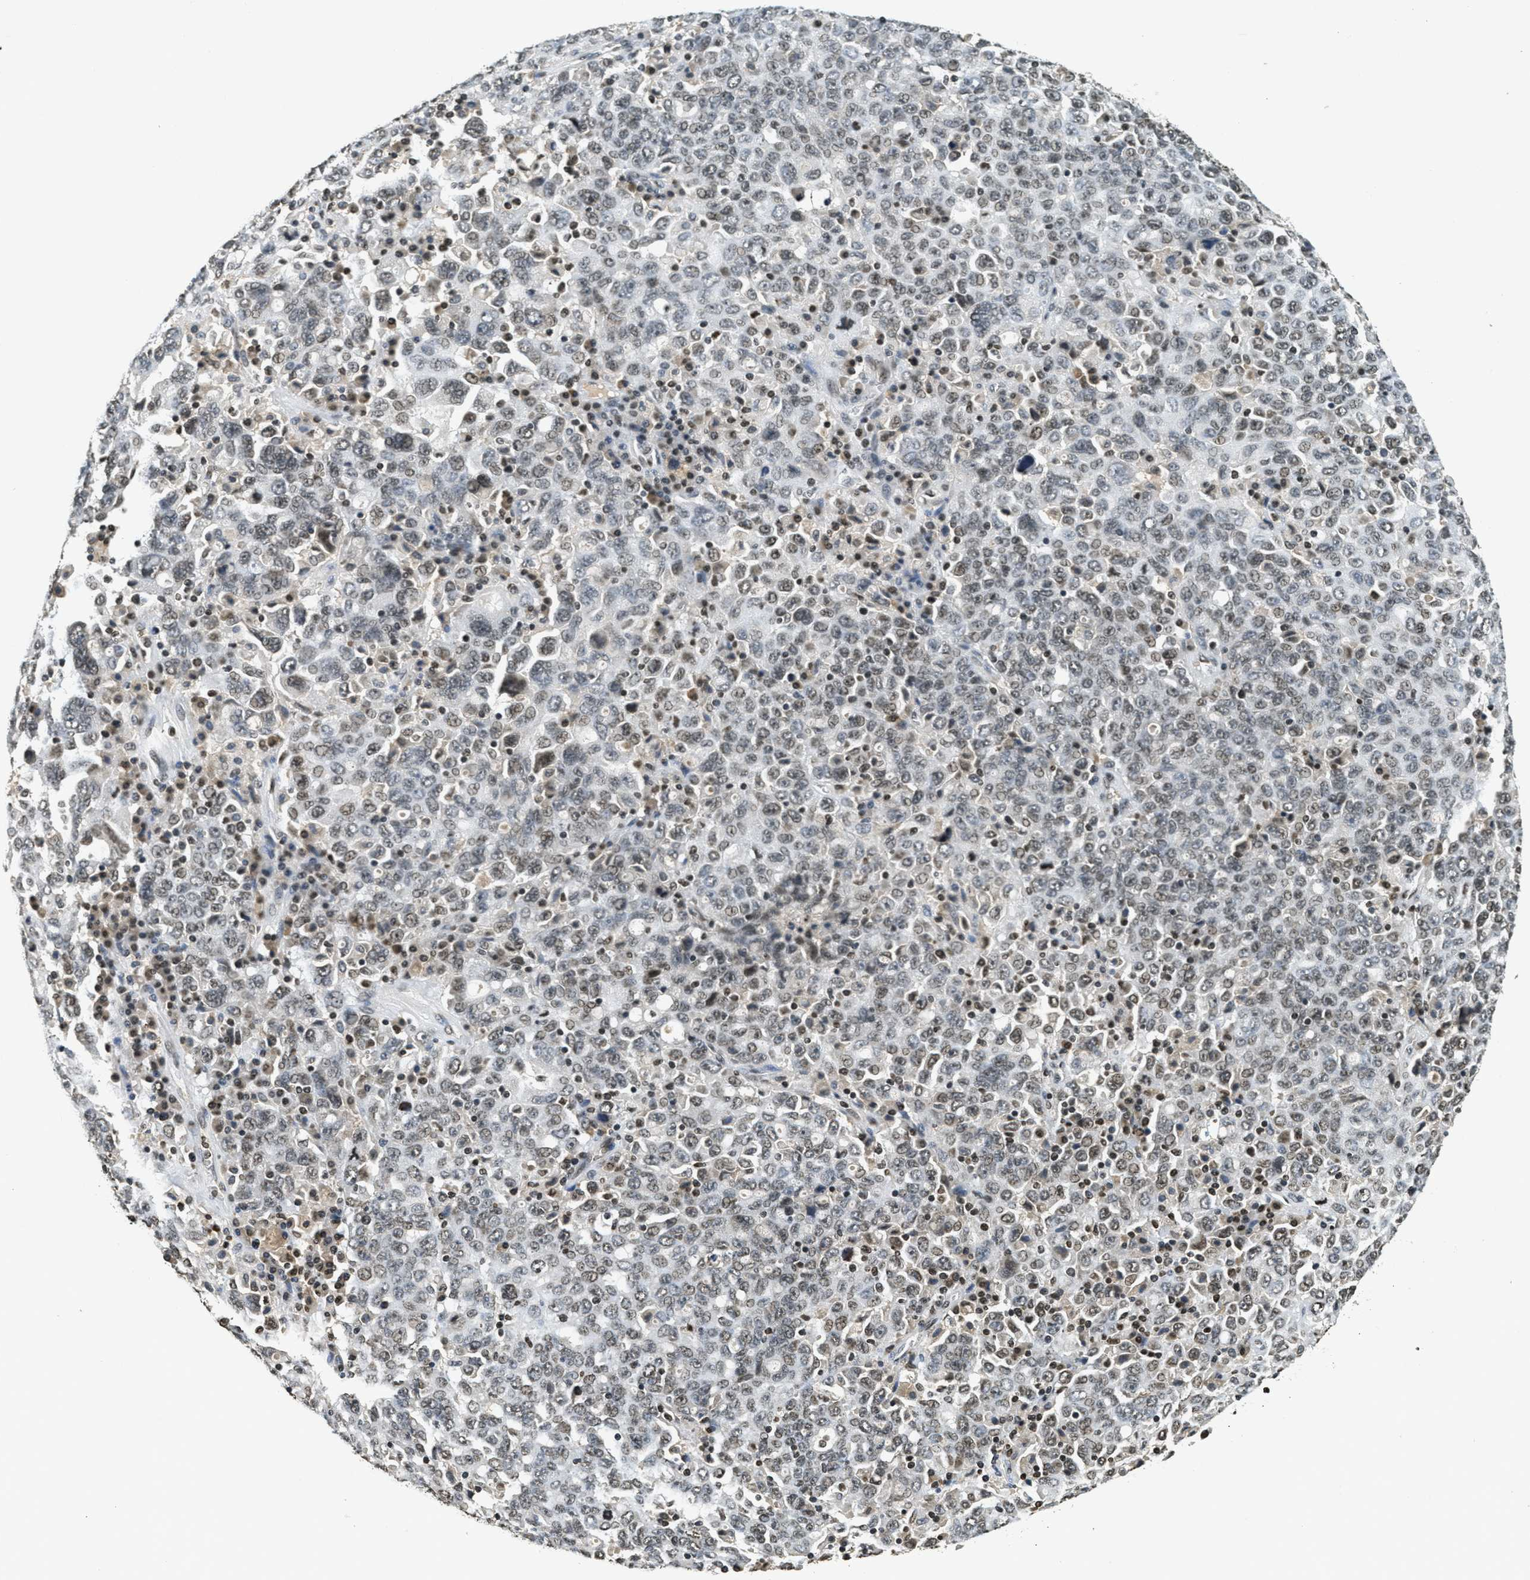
{"staining": {"intensity": "moderate", "quantity": "25%-75%", "location": "nuclear"}, "tissue": "ovarian cancer", "cell_type": "Tumor cells", "image_type": "cancer", "snomed": [{"axis": "morphology", "description": "Carcinoma, endometroid"}, {"axis": "topography", "description": "Ovary"}], "caption": "Ovarian endometroid carcinoma stained with a brown dye displays moderate nuclear positive positivity in approximately 25%-75% of tumor cells.", "gene": "LDB2", "patient": {"sex": "female", "age": 62}}